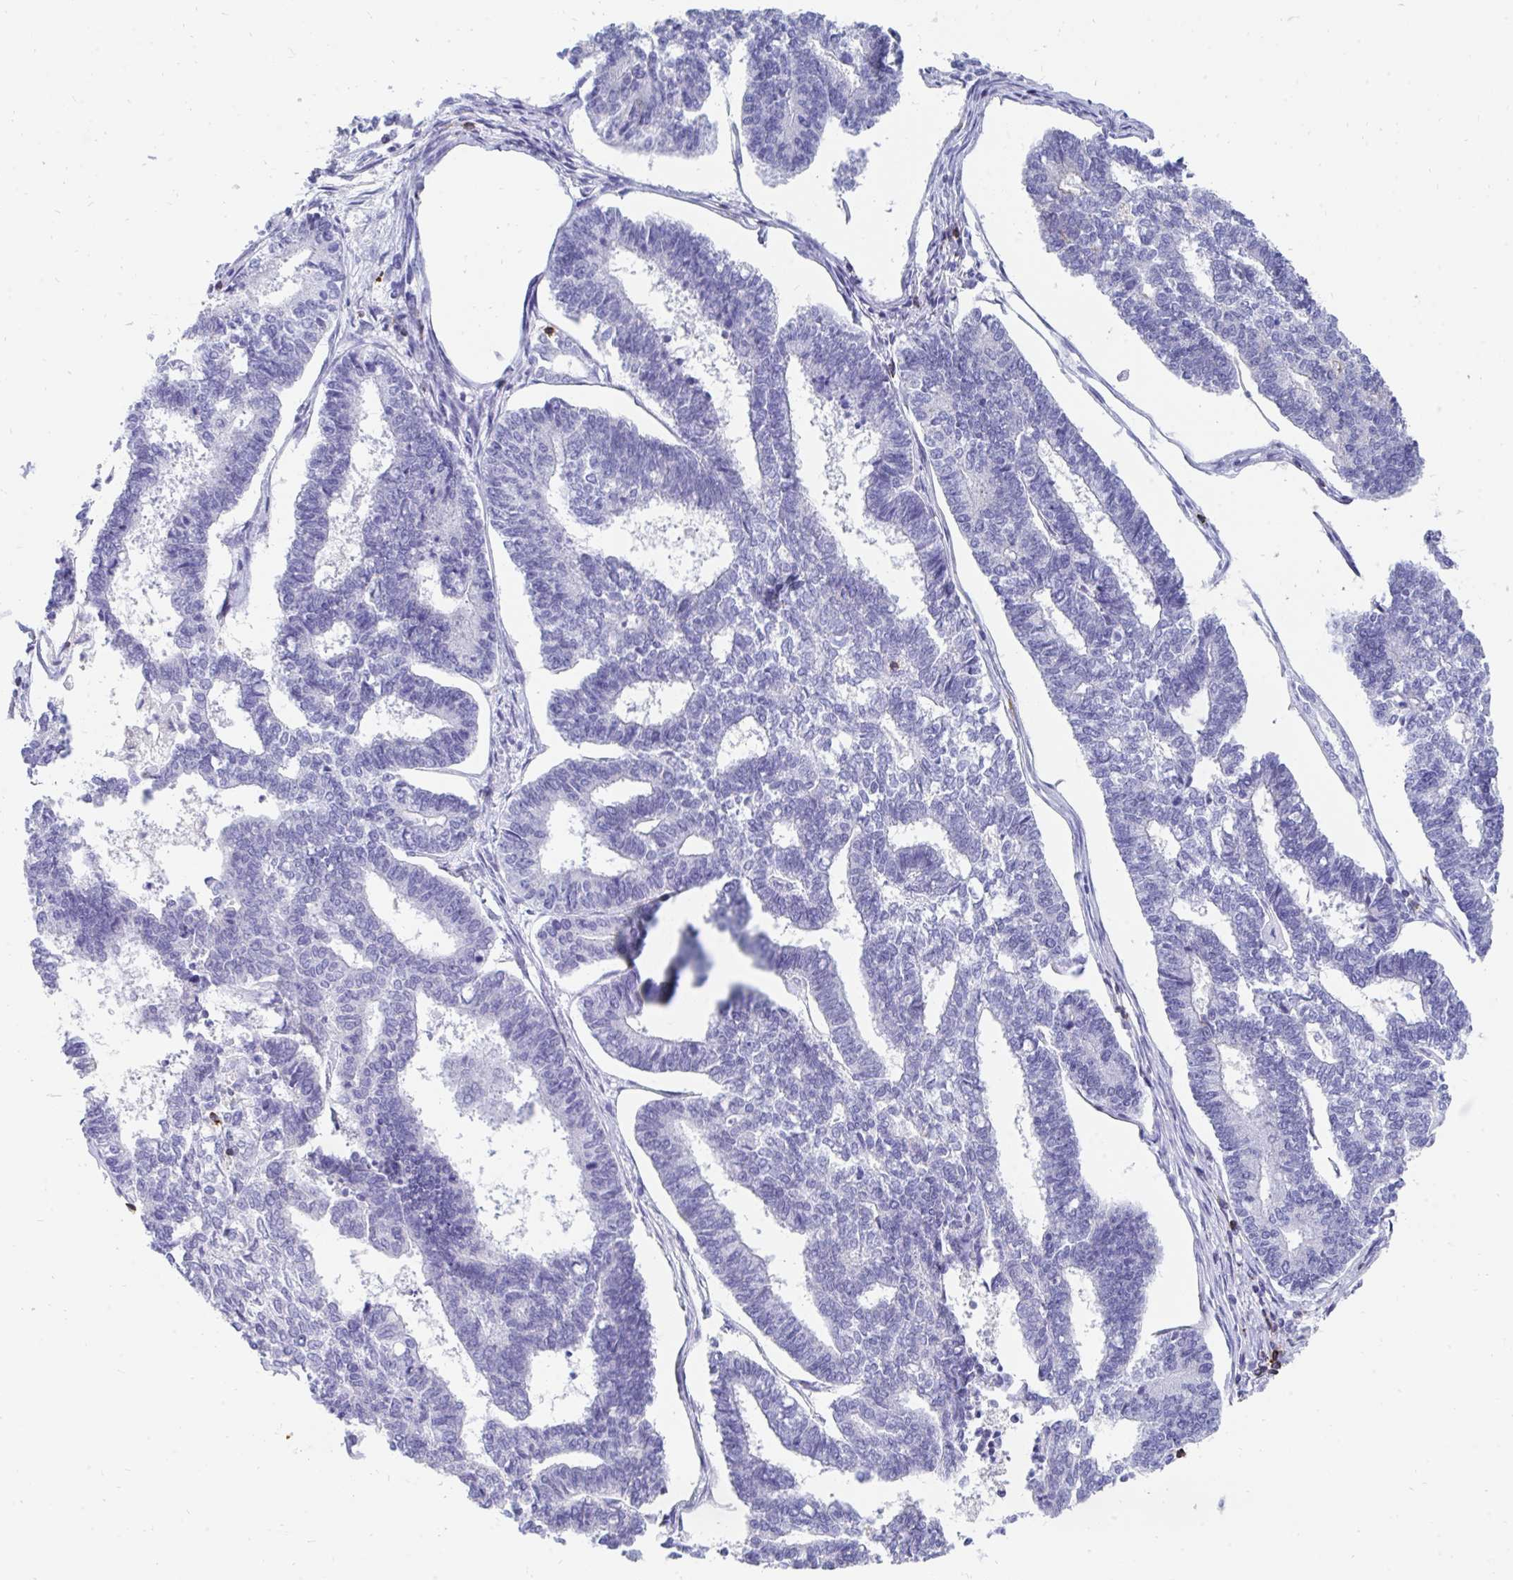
{"staining": {"intensity": "negative", "quantity": "none", "location": "none"}, "tissue": "endometrial cancer", "cell_type": "Tumor cells", "image_type": "cancer", "snomed": [{"axis": "morphology", "description": "Adenocarcinoma, NOS"}, {"axis": "topography", "description": "Endometrium"}], "caption": "Tumor cells show no significant protein positivity in endometrial adenocarcinoma.", "gene": "CD7", "patient": {"sex": "female", "age": 70}}